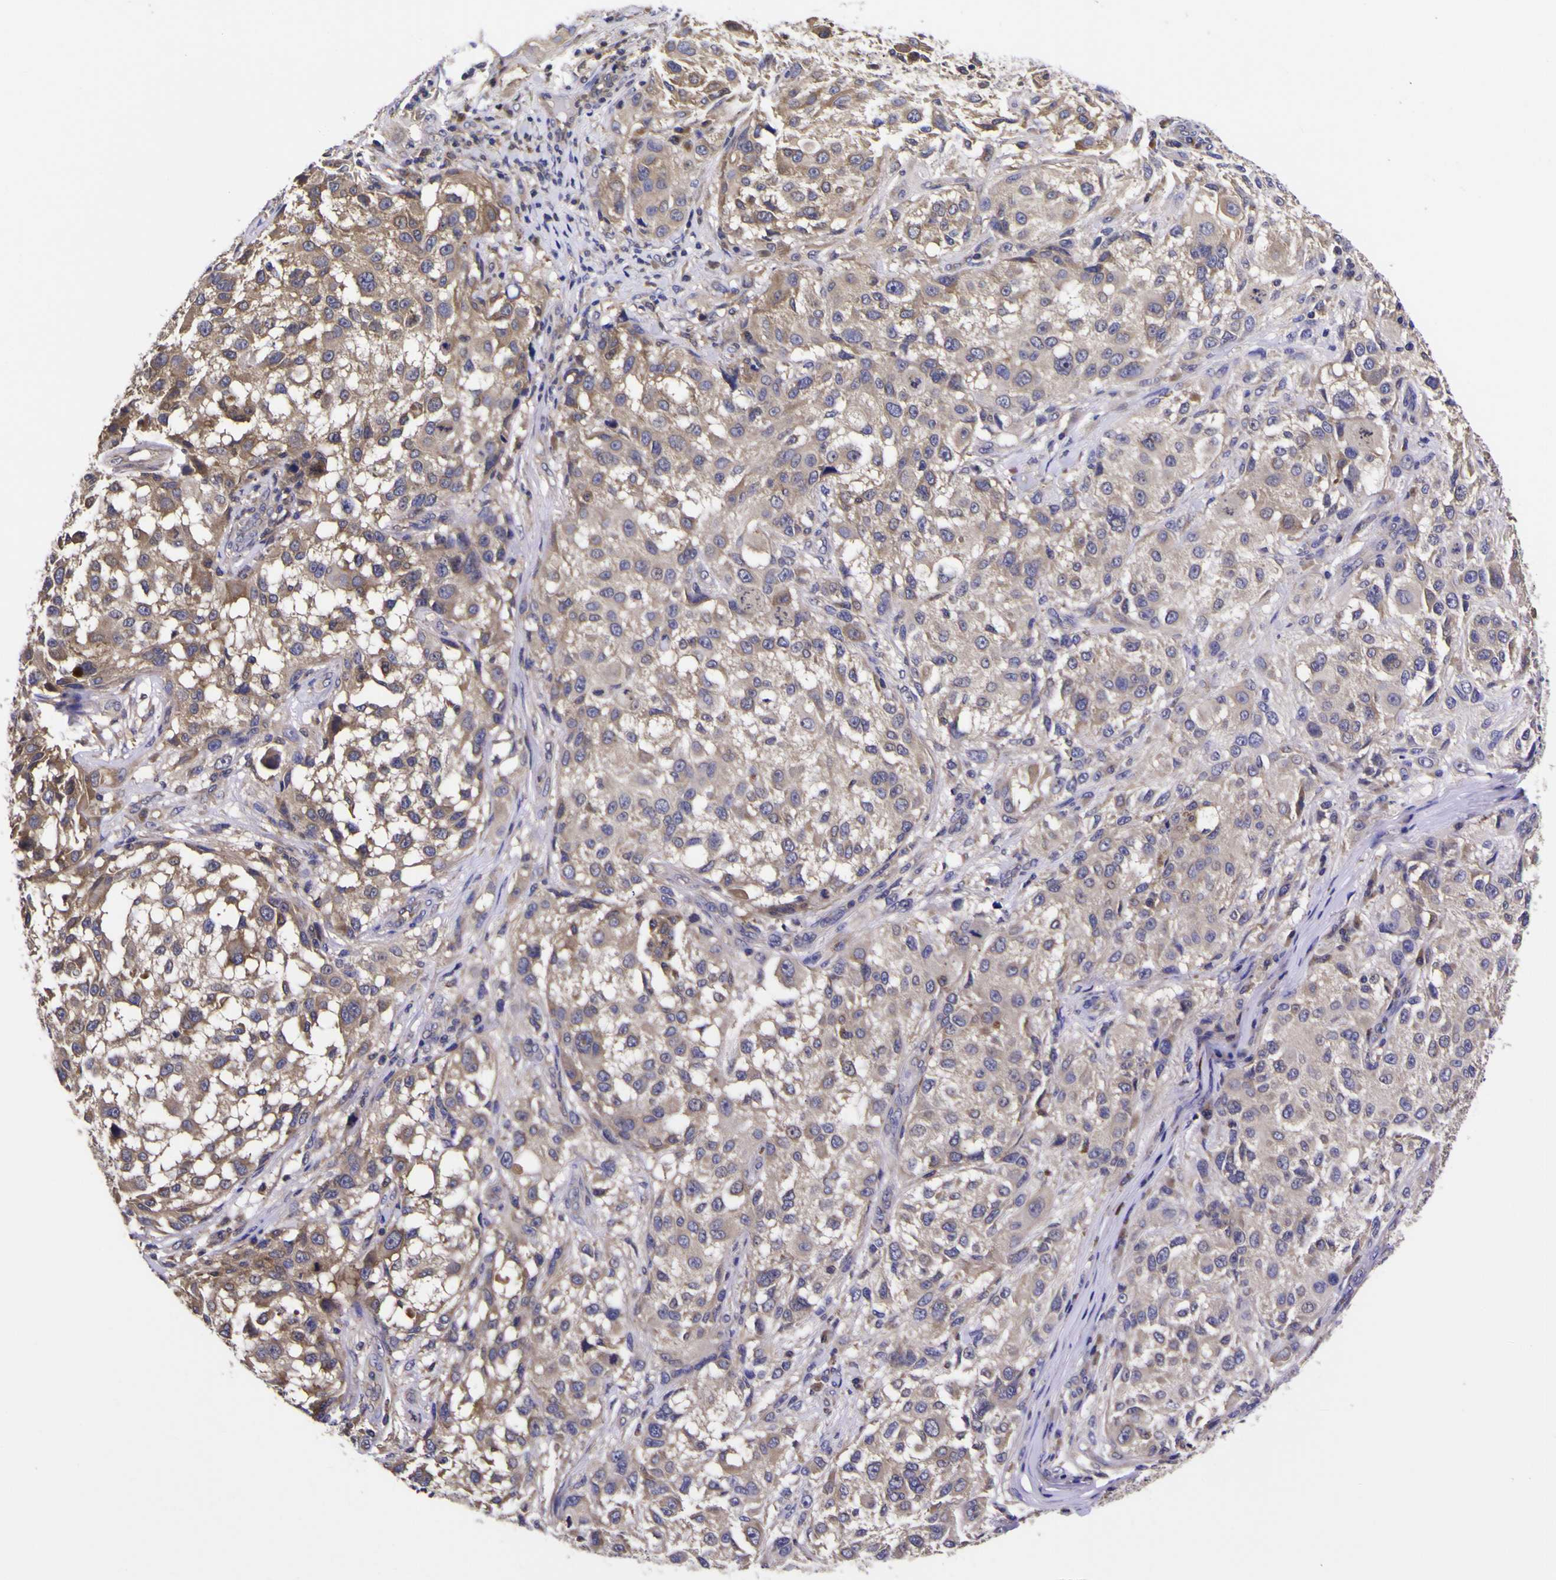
{"staining": {"intensity": "weak", "quantity": "25%-75%", "location": "cytoplasmic/membranous"}, "tissue": "melanoma", "cell_type": "Tumor cells", "image_type": "cancer", "snomed": [{"axis": "morphology", "description": "Necrosis, NOS"}, {"axis": "morphology", "description": "Malignant melanoma, NOS"}, {"axis": "topography", "description": "Skin"}], "caption": "A micrograph of malignant melanoma stained for a protein exhibits weak cytoplasmic/membranous brown staining in tumor cells. (DAB (3,3'-diaminobenzidine) = brown stain, brightfield microscopy at high magnification).", "gene": "MAPK14", "patient": {"sex": "female", "age": 87}}